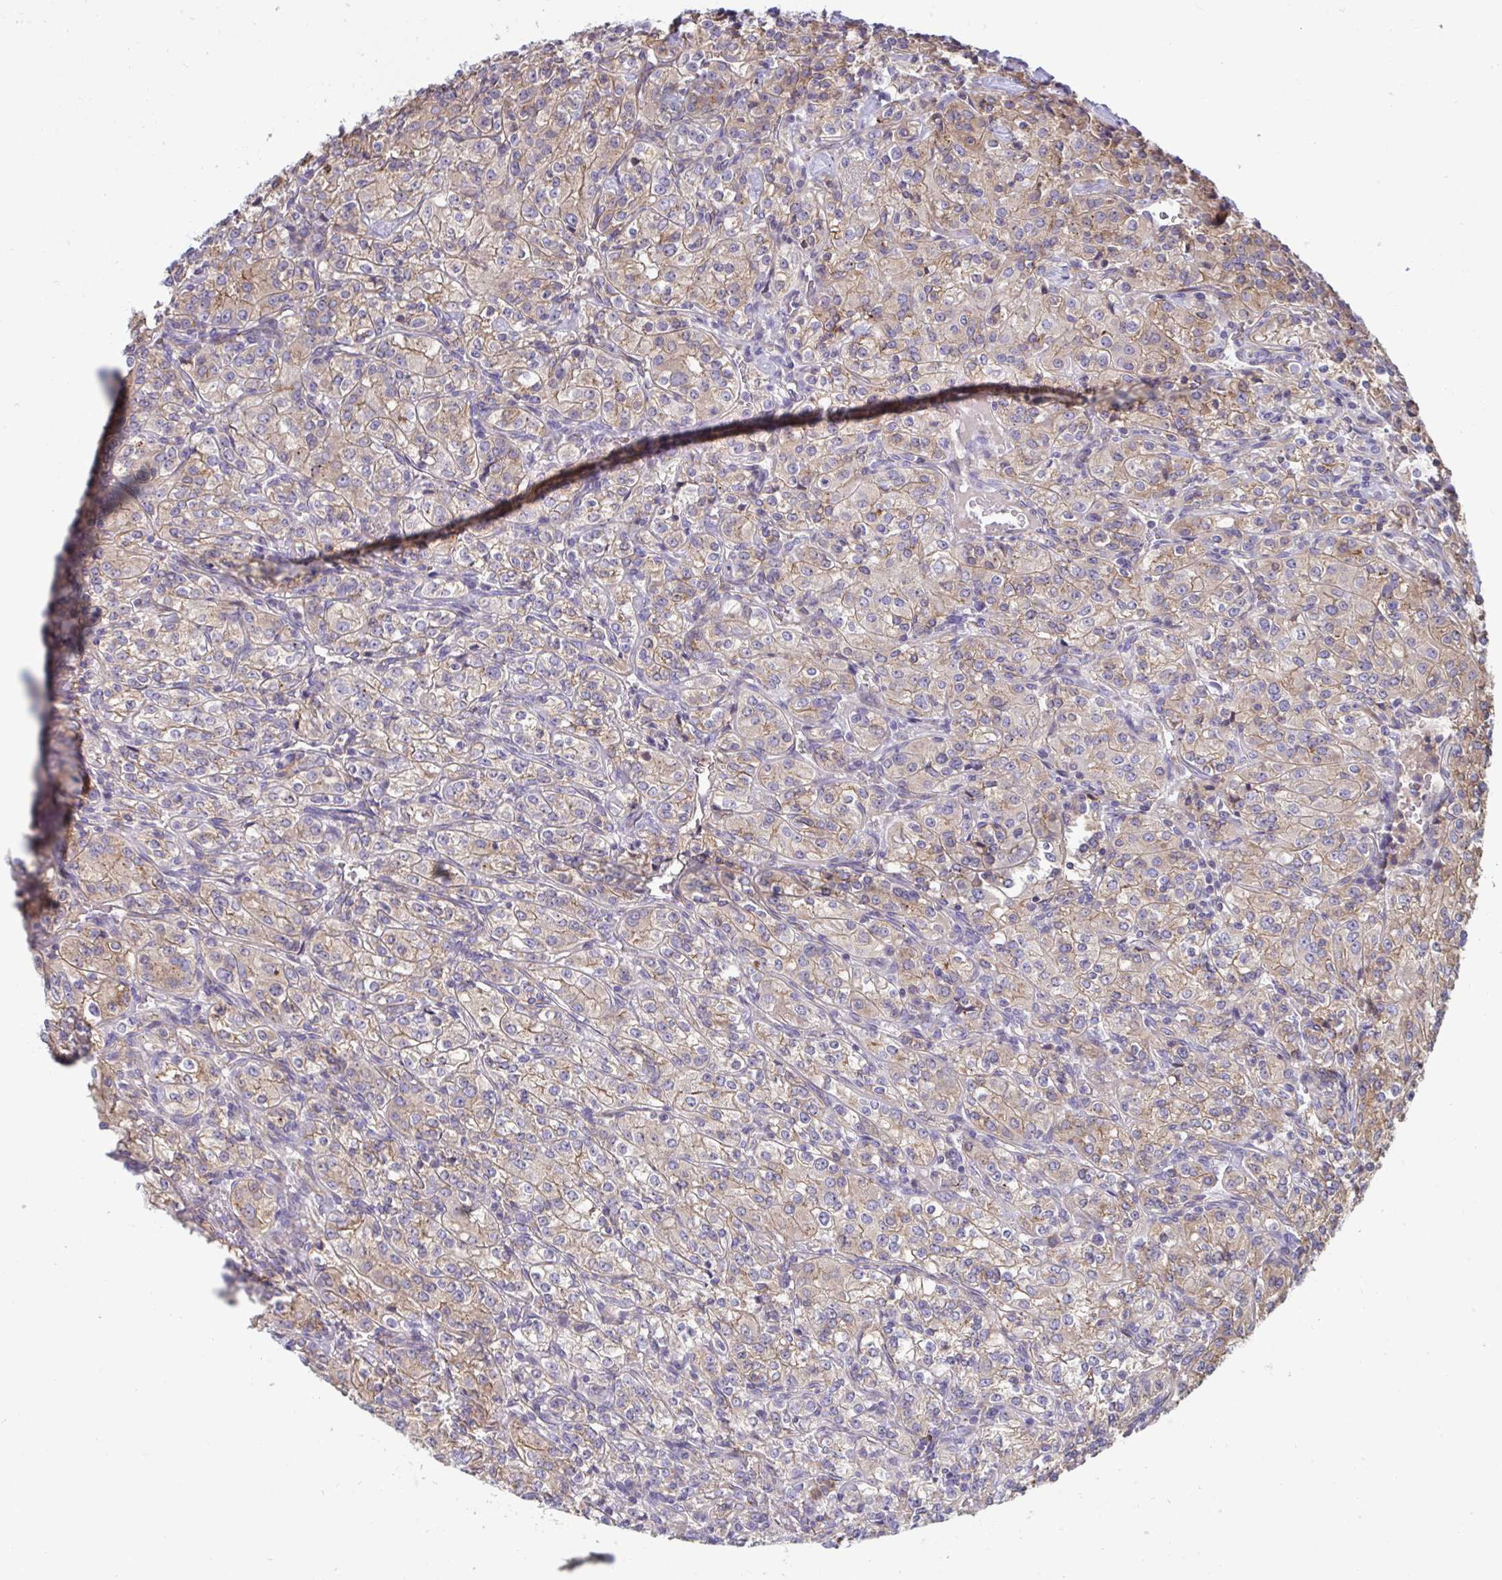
{"staining": {"intensity": "weak", "quantity": "25%-75%", "location": "cytoplasmic/membranous"}, "tissue": "renal cancer", "cell_type": "Tumor cells", "image_type": "cancer", "snomed": [{"axis": "morphology", "description": "Adenocarcinoma, NOS"}, {"axis": "topography", "description": "Kidney"}], "caption": "A high-resolution photomicrograph shows immunohistochemistry staining of renal cancer (adenocarcinoma), which reveals weak cytoplasmic/membranous expression in about 25%-75% of tumor cells. The staining is performed using DAB brown chromogen to label protein expression. The nuclei are counter-stained blue using hematoxylin.", "gene": "SLC9A6", "patient": {"sex": "male", "age": 77}}